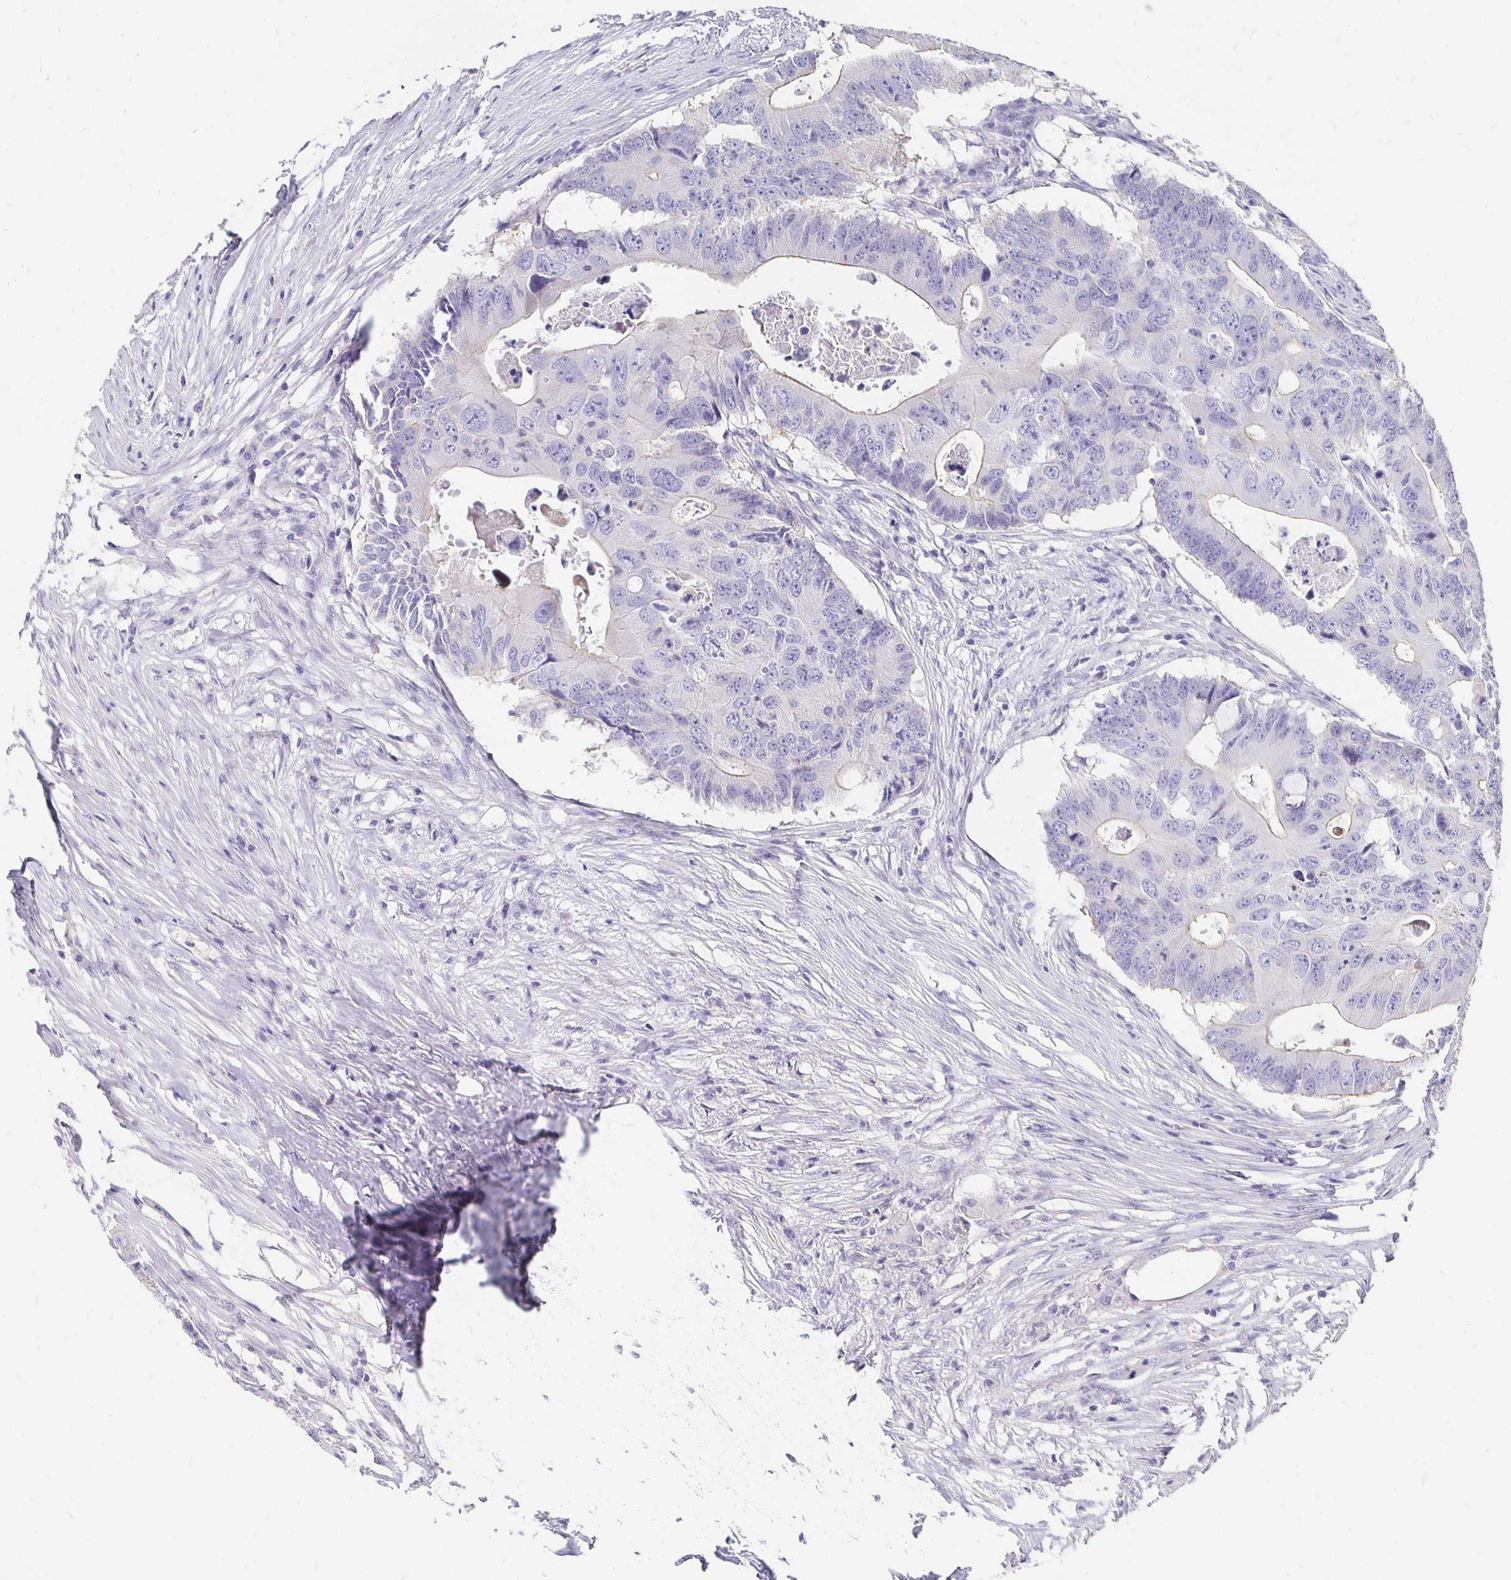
{"staining": {"intensity": "weak", "quantity": "<25%", "location": "cytoplasmic/membranous"}, "tissue": "colorectal cancer", "cell_type": "Tumor cells", "image_type": "cancer", "snomed": [{"axis": "morphology", "description": "Adenocarcinoma, NOS"}, {"axis": "topography", "description": "Colon"}], "caption": "The IHC photomicrograph has no significant positivity in tumor cells of colorectal adenocarcinoma tissue. (DAB (3,3'-diaminobenzidine) immunohistochemistry with hematoxylin counter stain).", "gene": "APOB", "patient": {"sex": "male", "age": 71}}